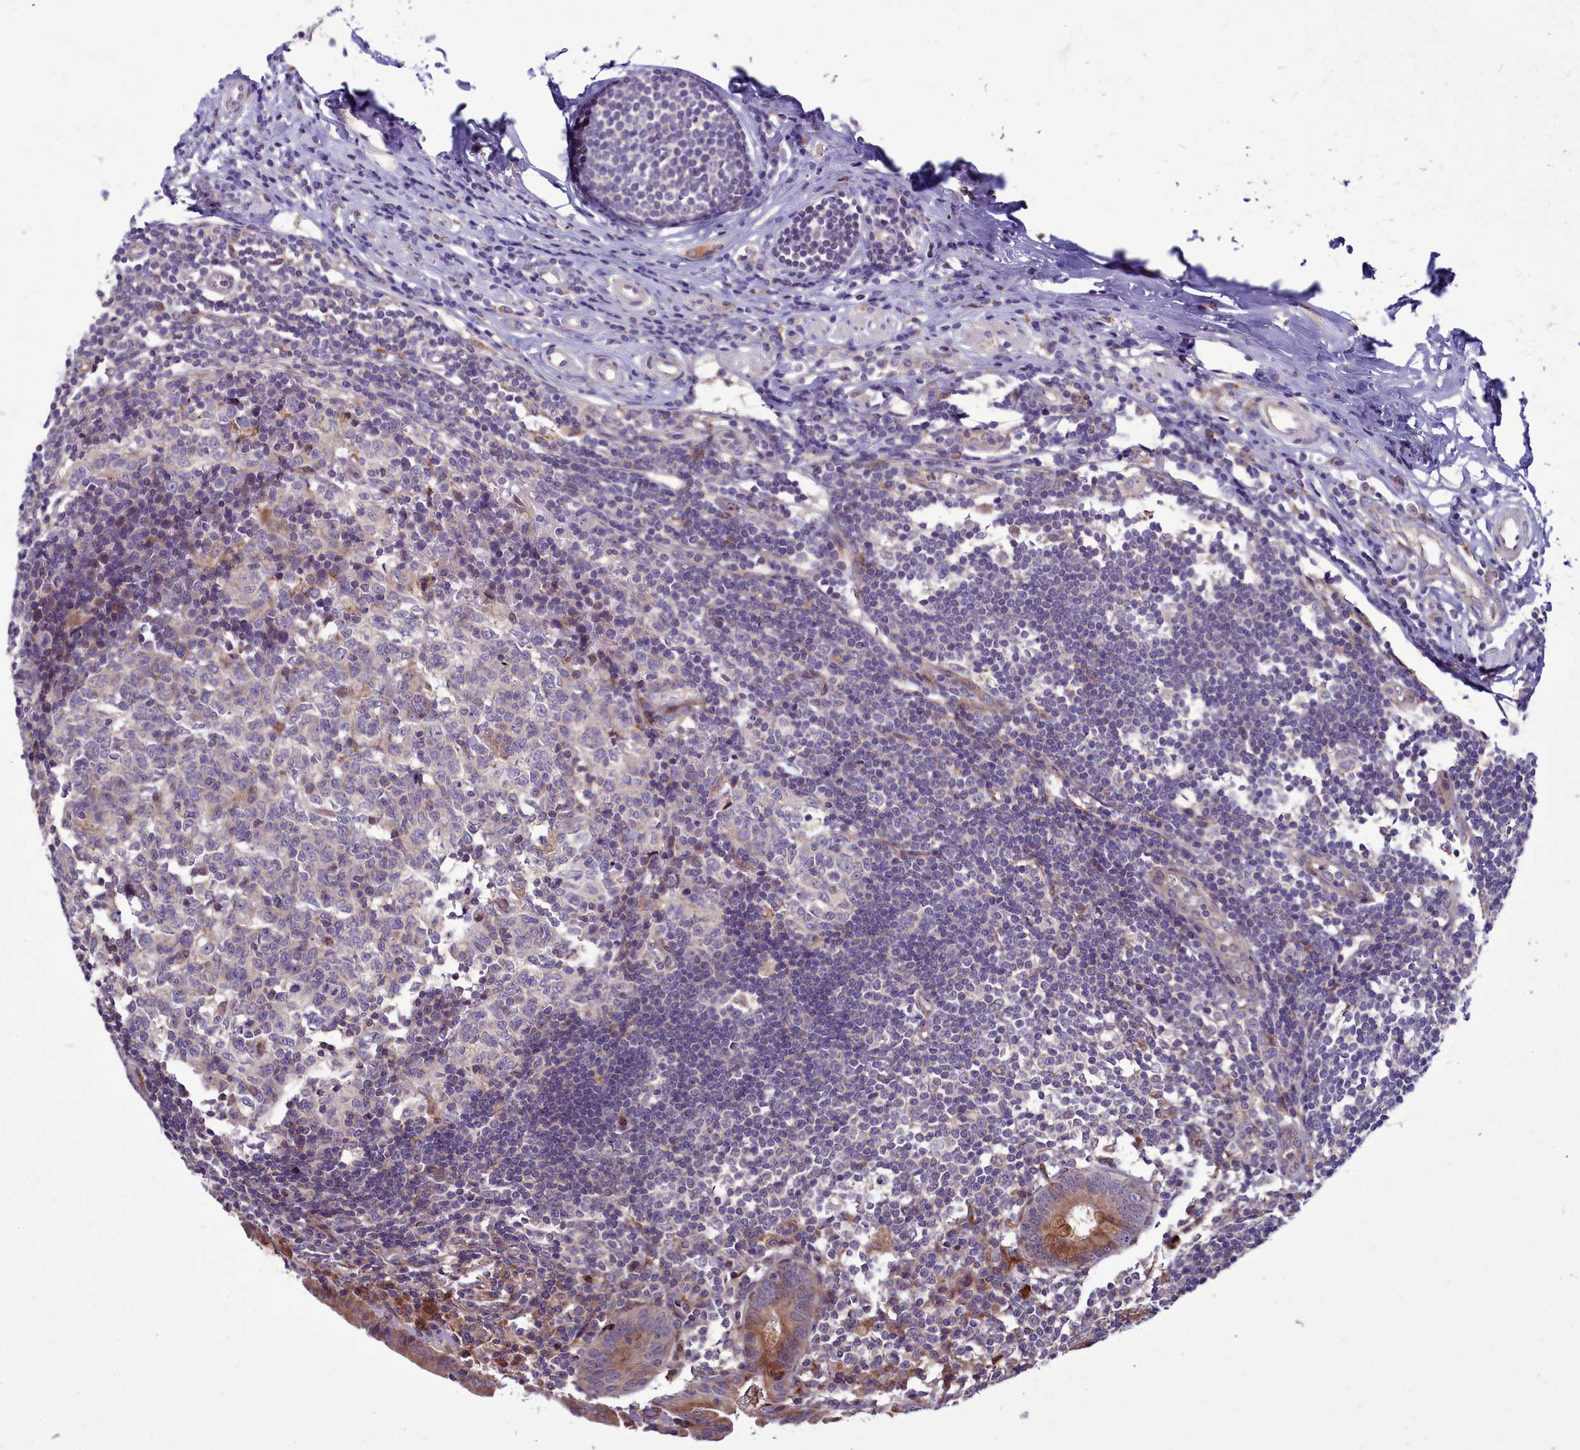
{"staining": {"intensity": "moderate", "quantity": "<25%", "location": "cytoplasmic/membranous"}, "tissue": "appendix", "cell_type": "Glandular cells", "image_type": "normal", "snomed": [{"axis": "morphology", "description": "Normal tissue, NOS"}, {"axis": "topography", "description": "Appendix"}], "caption": "Protein expression analysis of normal appendix displays moderate cytoplasmic/membranous expression in approximately <25% of glandular cells. (Stains: DAB (3,3'-diaminobenzidine) in brown, nuclei in blue, Microscopy: brightfield microscopy at high magnification).", "gene": "RAPGEF4", "patient": {"sex": "female", "age": 54}}